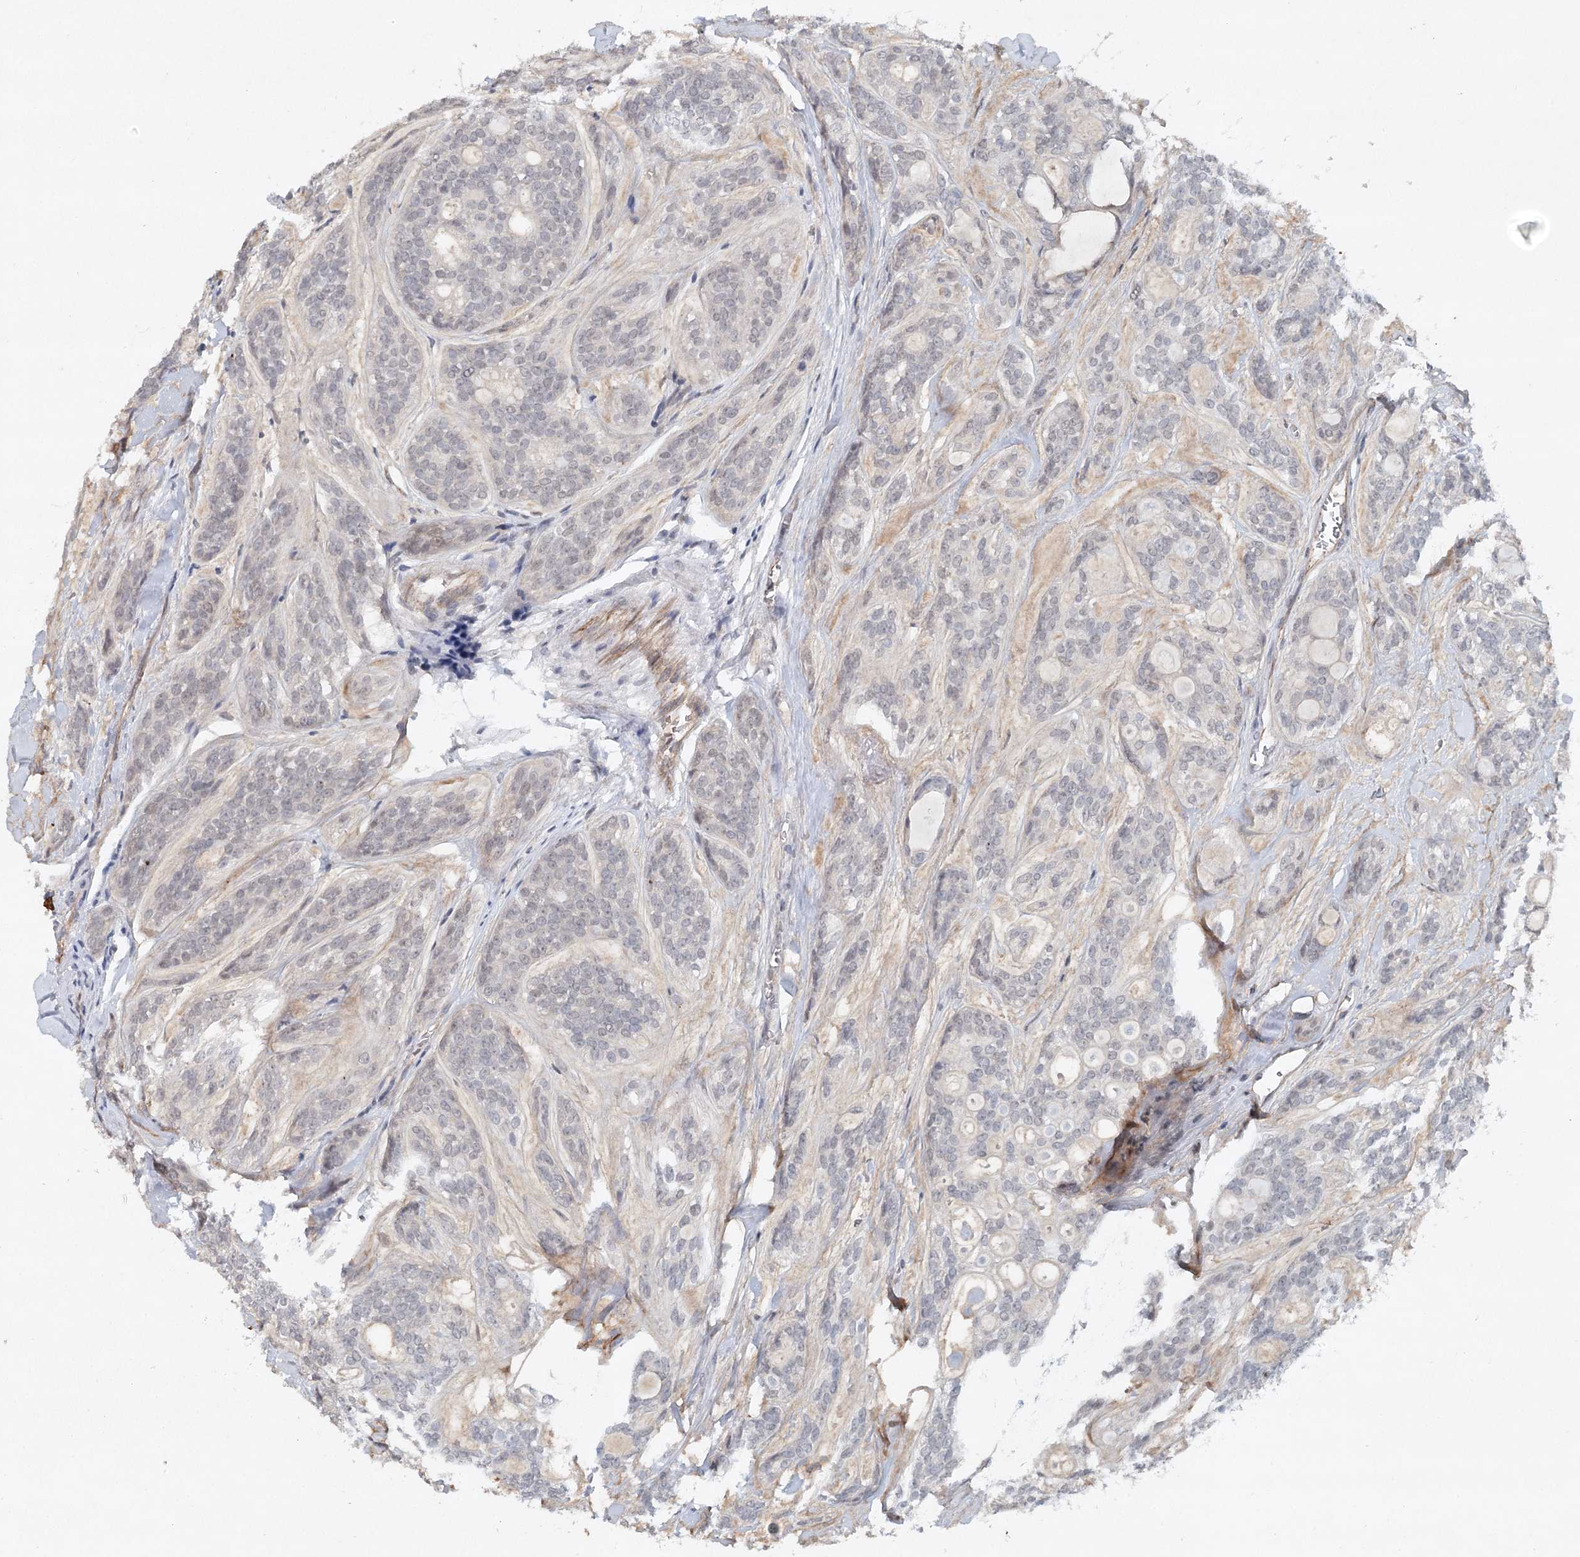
{"staining": {"intensity": "negative", "quantity": "none", "location": "none"}, "tissue": "head and neck cancer", "cell_type": "Tumor cells", "image_type": "cancer", "snomed": [{"axis": "morphology", "description": "Adenocarcinoma, NOS"}, {"axis": "topography", "description": "Head-Neck"}], "caption": "Tumor cells show no significant expression in head and neck adenocarcinoma.", "gene": "SYNPO", "patient": {"sex": "male", "age": 66}}